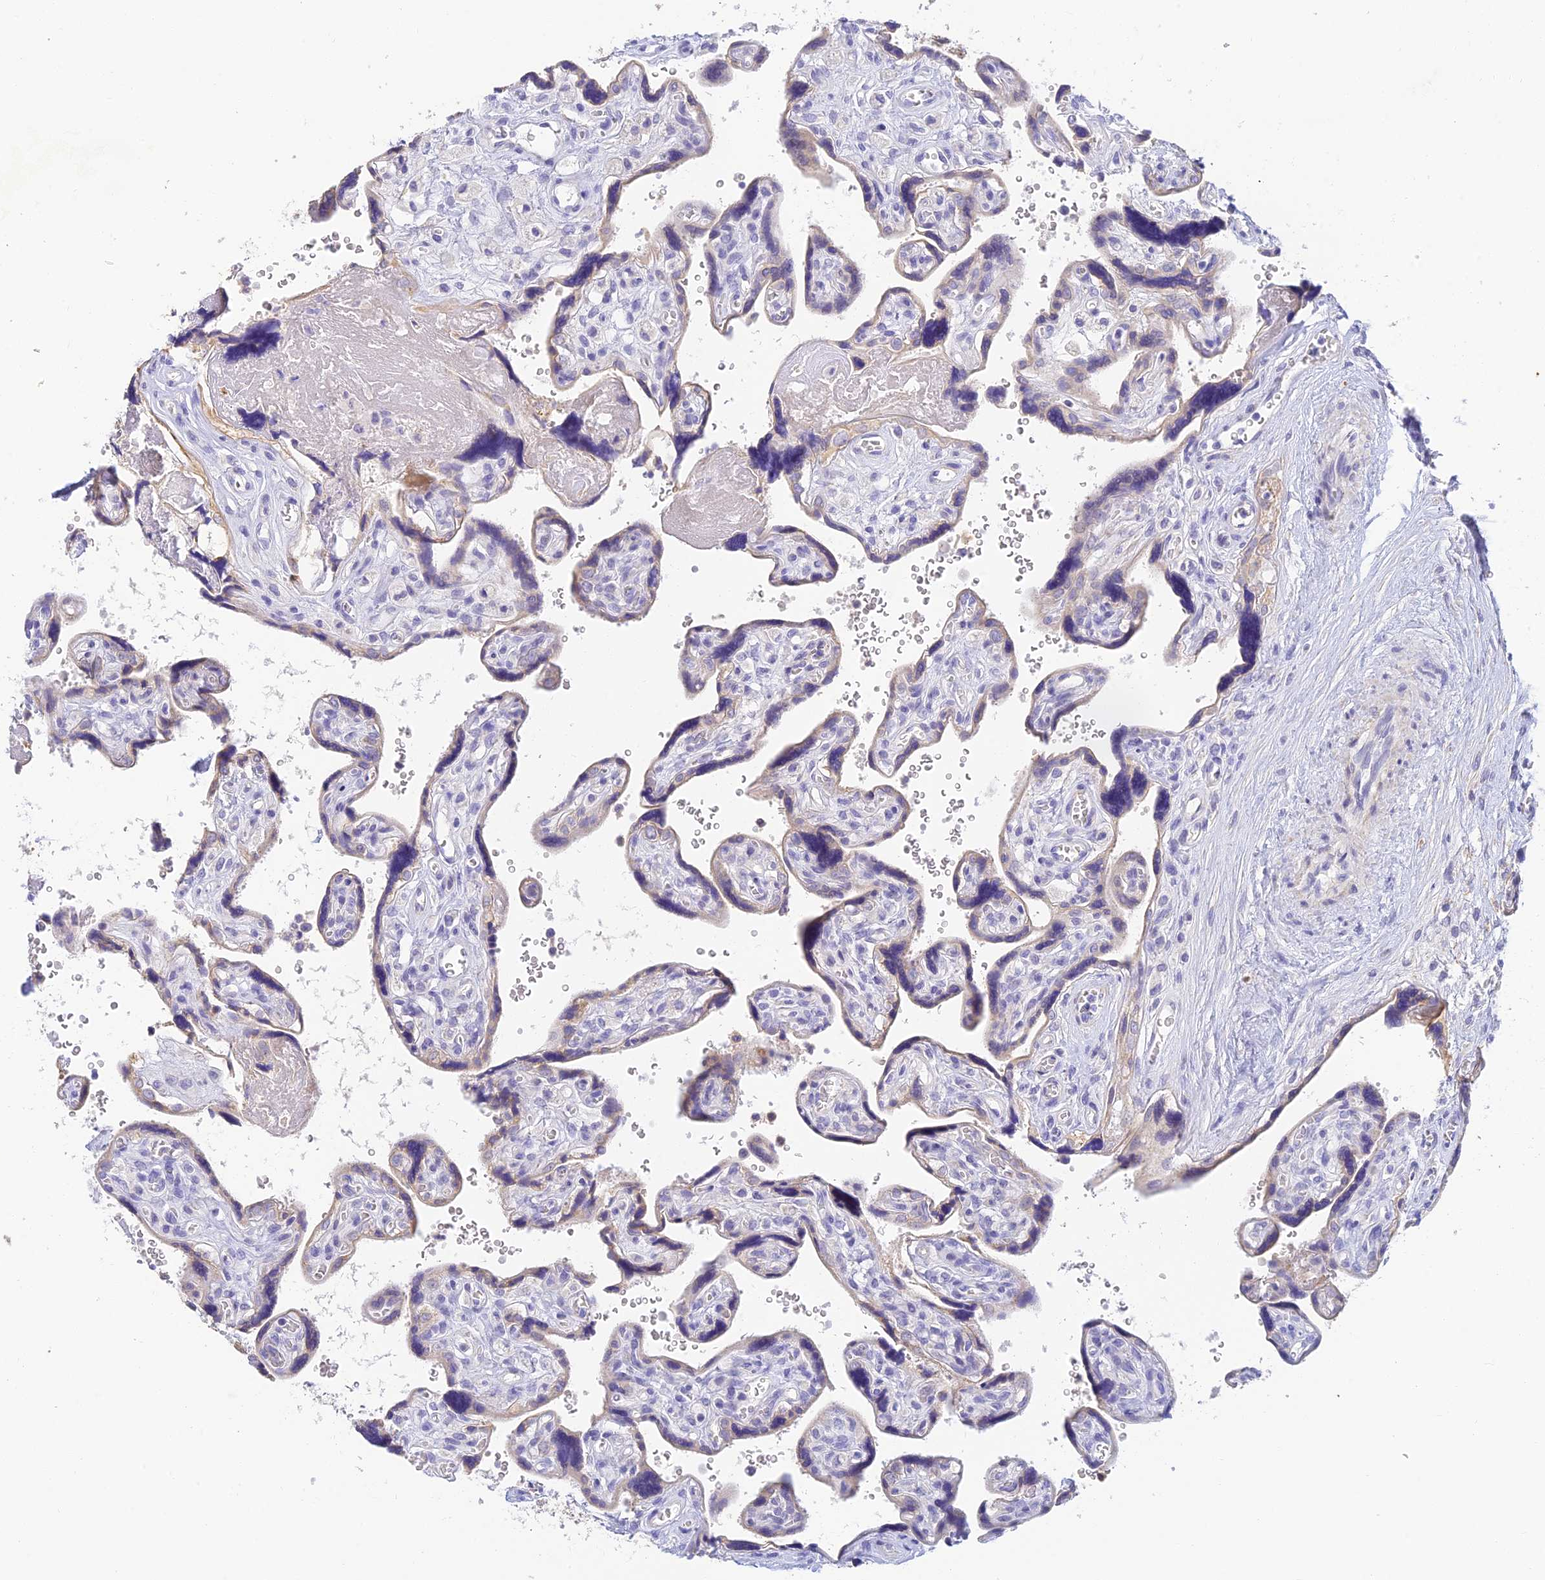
{"staining": {"intensity": "weak", "quantity": "<25%", "location": "cytoplasmic/membranous"}, "tissue": "placenta", "cell_type": "Trophoblastic cells", "image_type": "normal", "snomed": [{"axis": "morphology", "description": "Normal tissue, NOS"}, {"axis": "topography", "description": "Placenta"}], "caption": "This photomicrograph is of benign placenta stained with IHC to label a protein in brown with the nuclei are counter-stained blue. There is no expression in trophoblastic cells.", "gene": "INTS13", "patient": {"sex": "female", "age": 39}}